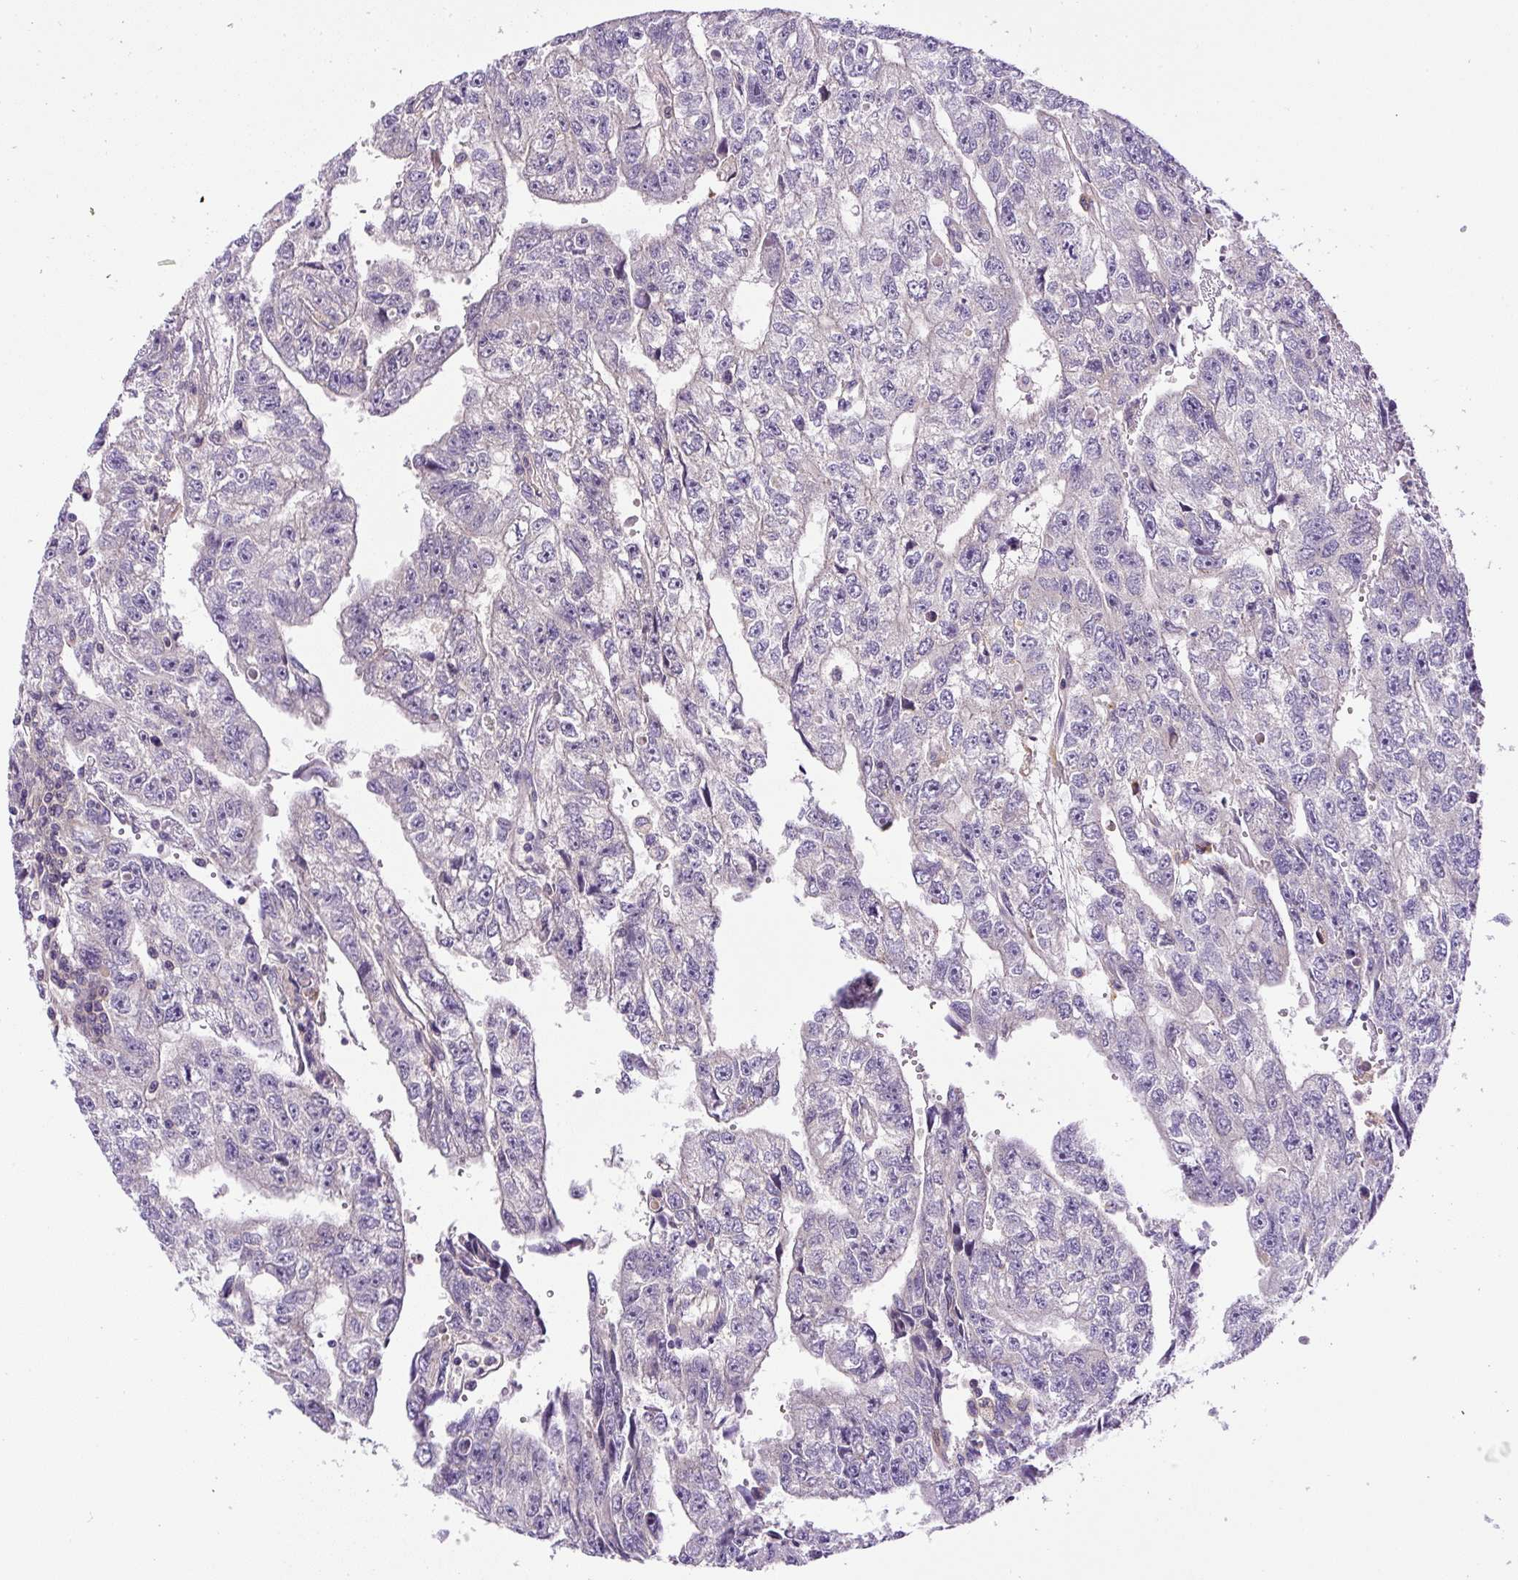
{"staining": {"intensity": "negative", "quantity": "none", "location": "none"}, "tissue": "testis cancer", "cell_type": "Tumor cells", "image_type": "cancer", "snomed": [{"axis": "morphology", "description": "Carcinoma, Embryonal, NOS"}, {"axis": "topography", "description": "Testis"}], "caption": "Tumor cells show no significant protein expression in testis cancer (embryonal carcinoma).", "gene": "CCDC28A", "patient": {"sex": "male", "age": 20}}